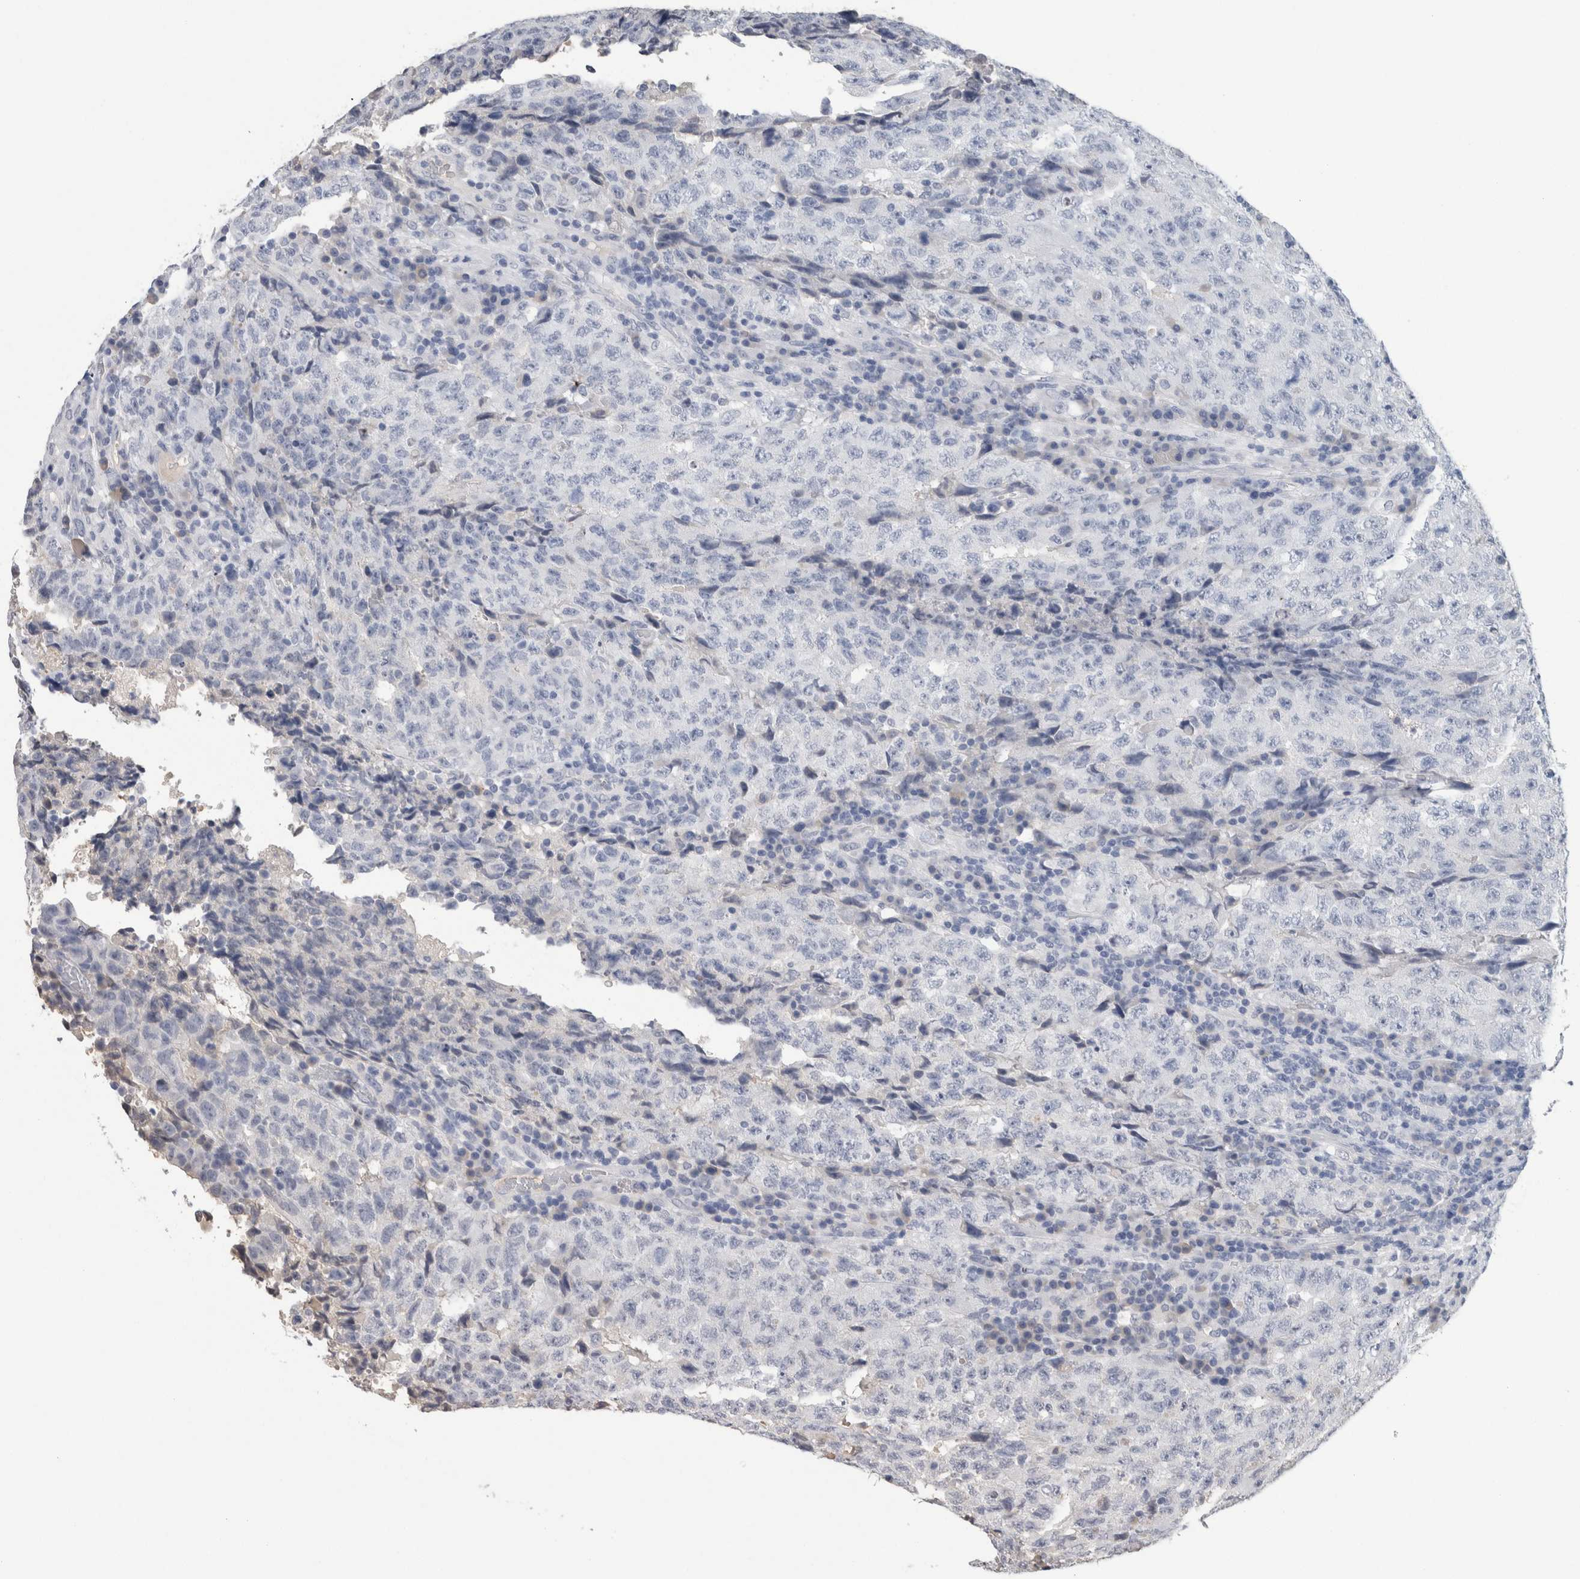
{"staining": {"intensity": "negative", "quantity": "none", "location": "none"}, "tissue": "testis cancer", "cell_type": "Tumor cells", "image_type": "cancer", "snomed": [{"axis": "morphology", "description": "Necrosis, NOS"}, {"axis": "morphology", "description": "Carcinoma, Embryonal, NOS"}, {"axis": "topography", "description": "Testis"}], "caption": "Micrograph shows no significant protein staining in tumor cells of embryonal carcinoma (testis). The staining was performed using DAB (3,3'-diaminobenzidine) to visualize the protein expression in brown, while the nuclei were stained in blue with hematoxylin (Magnification: 20x).", "gene": "FABP4", "patient": {"sex": "male", "age": 19}}